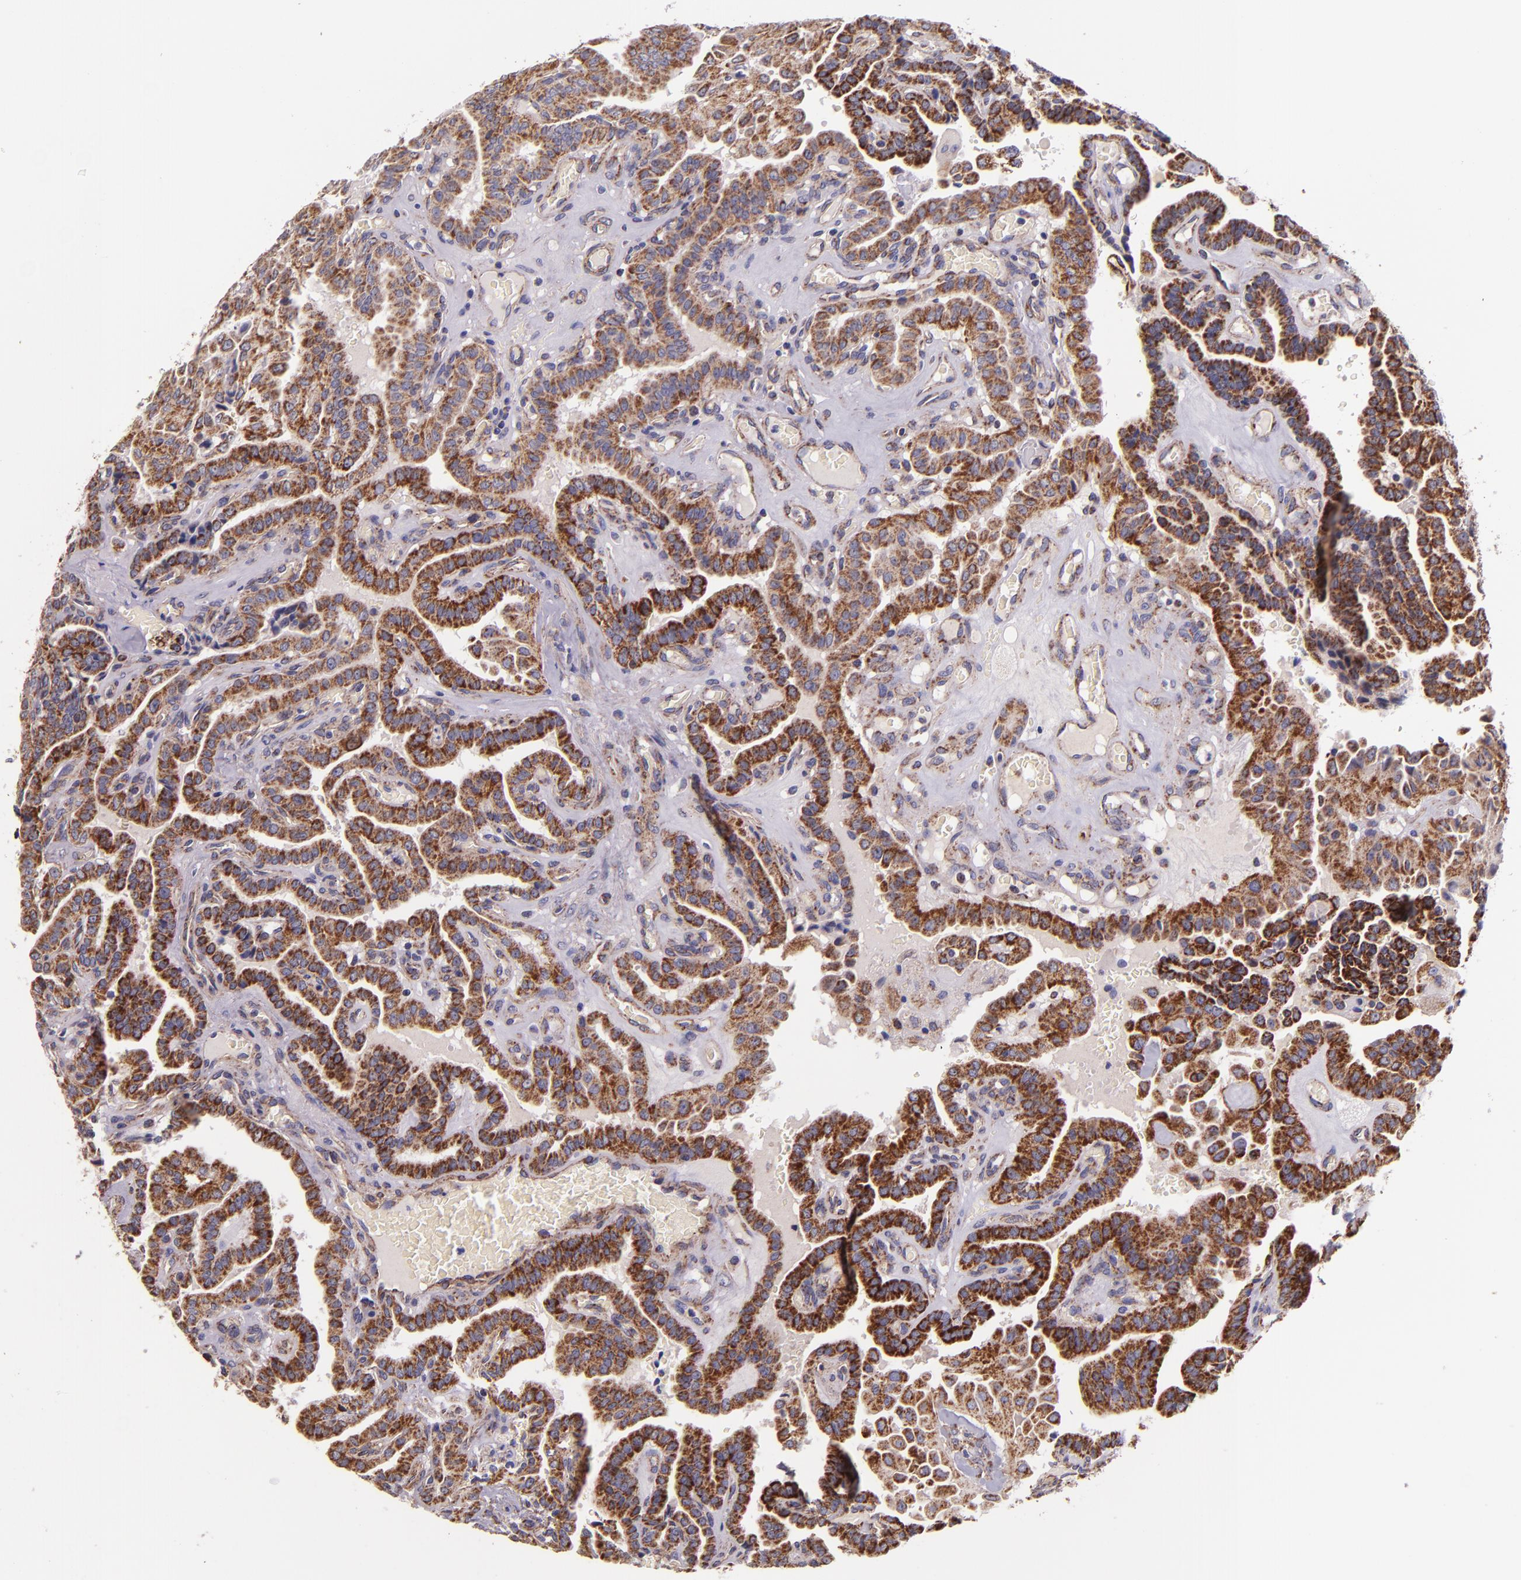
{"staining": {"intensity": "moderate", "quantity": ">75%", "location": "cytoplasmic/membranous"}, "tissue": "thyroid cancer", "cell_type": "Tumor cells", "image_type": "cancer", "snomed": [{"axis": "morphology", "description": "Papillary adenocarcinoma, NOS"}, {"axis": "topography", "description": "Thyroid gland"}], "caption": "Approximately >75% of tumor cells in human thyroid cancer (papillary adenocarcinoma) display moderate cytoplasmic/membranous protein expression as visualized by brown immunohistochemical staining.", "gene": "IDH3G", "patient": {"sex": "male", "age": 87}}